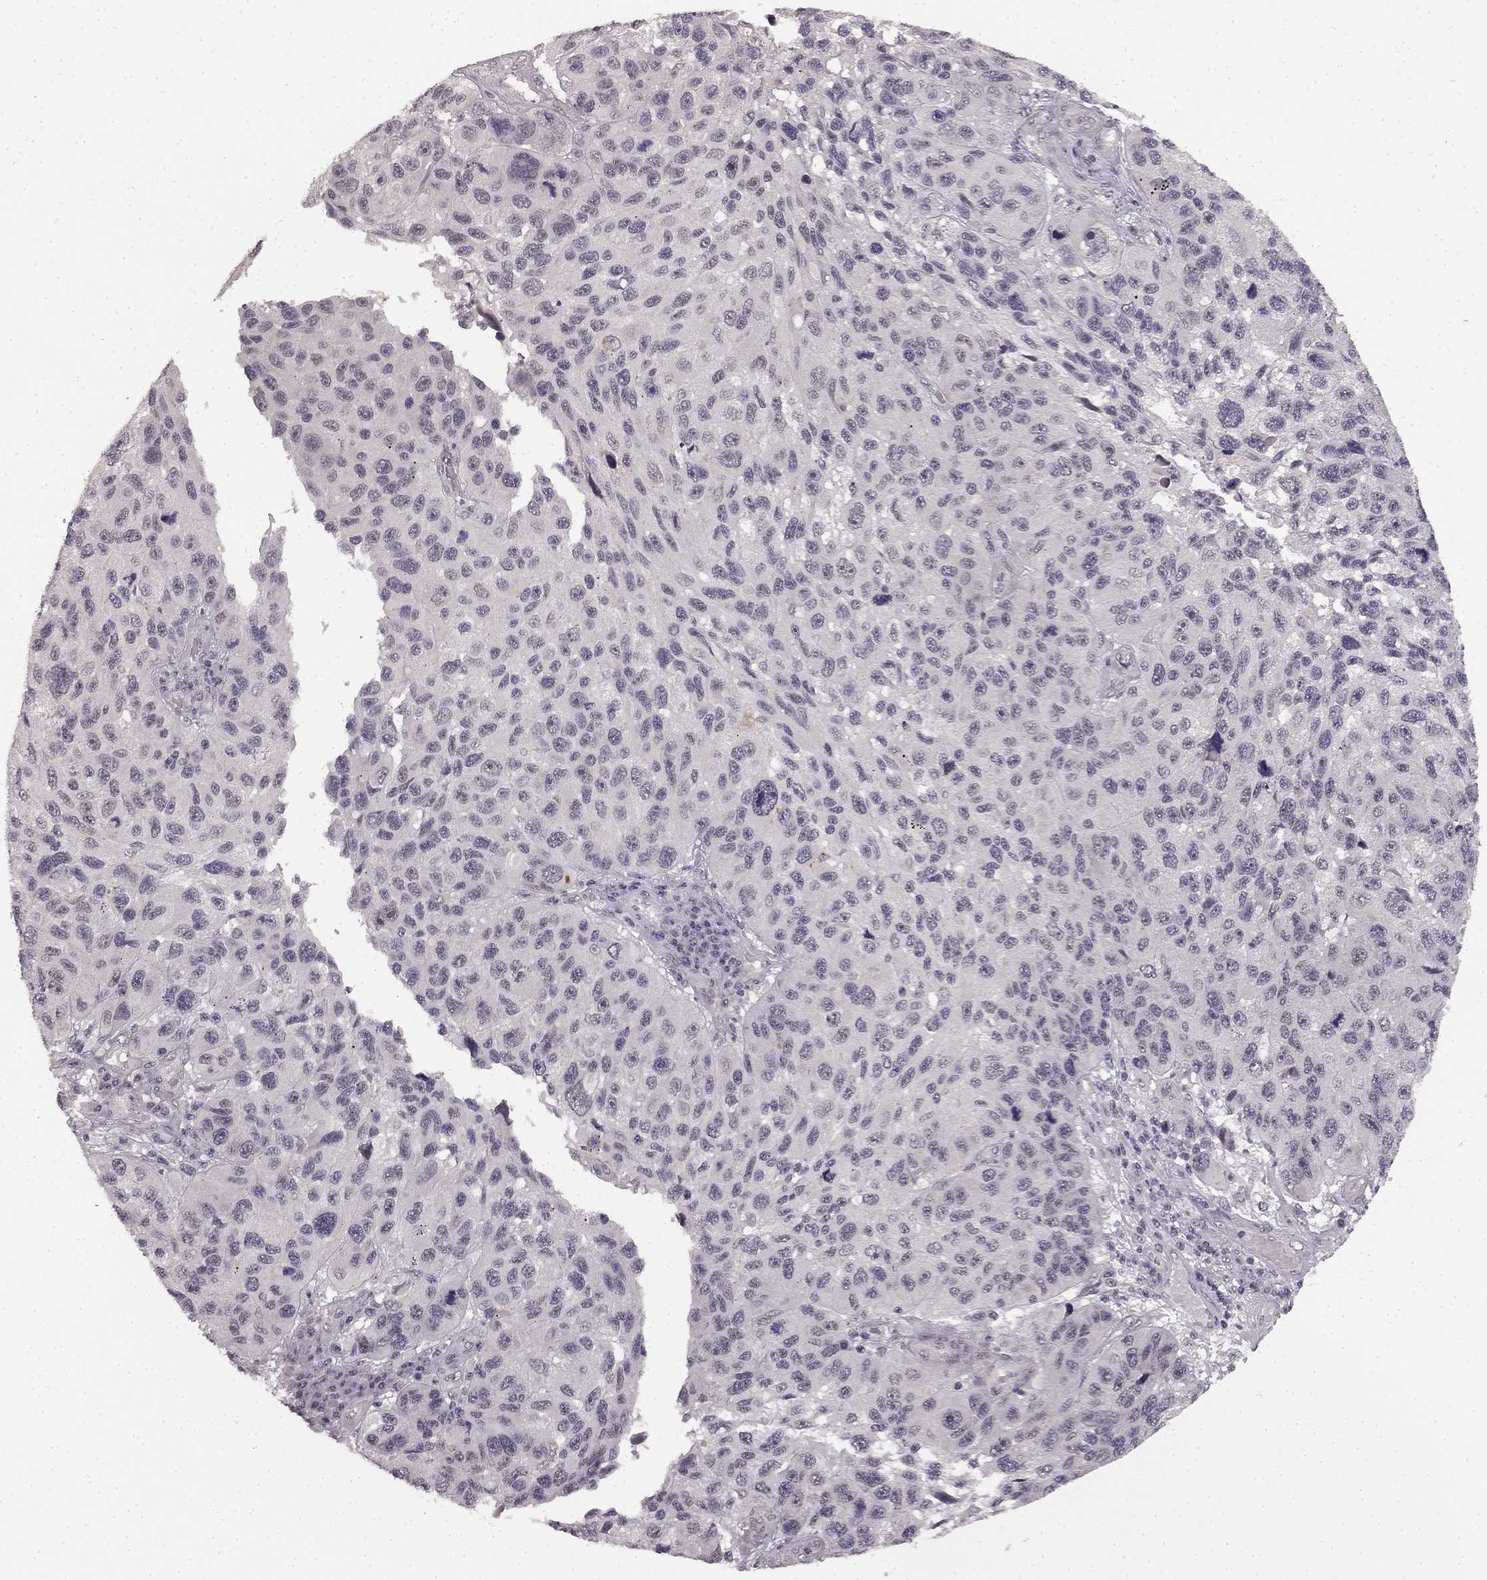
{"staining": {"intensity": "negative", "quantity": "none", "location": "none"}, "tissue": "melanoma", "cell_type": "Tumor cells", "image_type": "cancer", "snomed": [{"axis": "morphology", "description": "Malignant melanoma, NOS"}, {"axis": "topography", "description": "Skin"}], "caption": "IHC of human melanoma exhibits no staining in tumor cells.", "gene": "HCN4", "patient": {"sex": "male", "age": 53}}